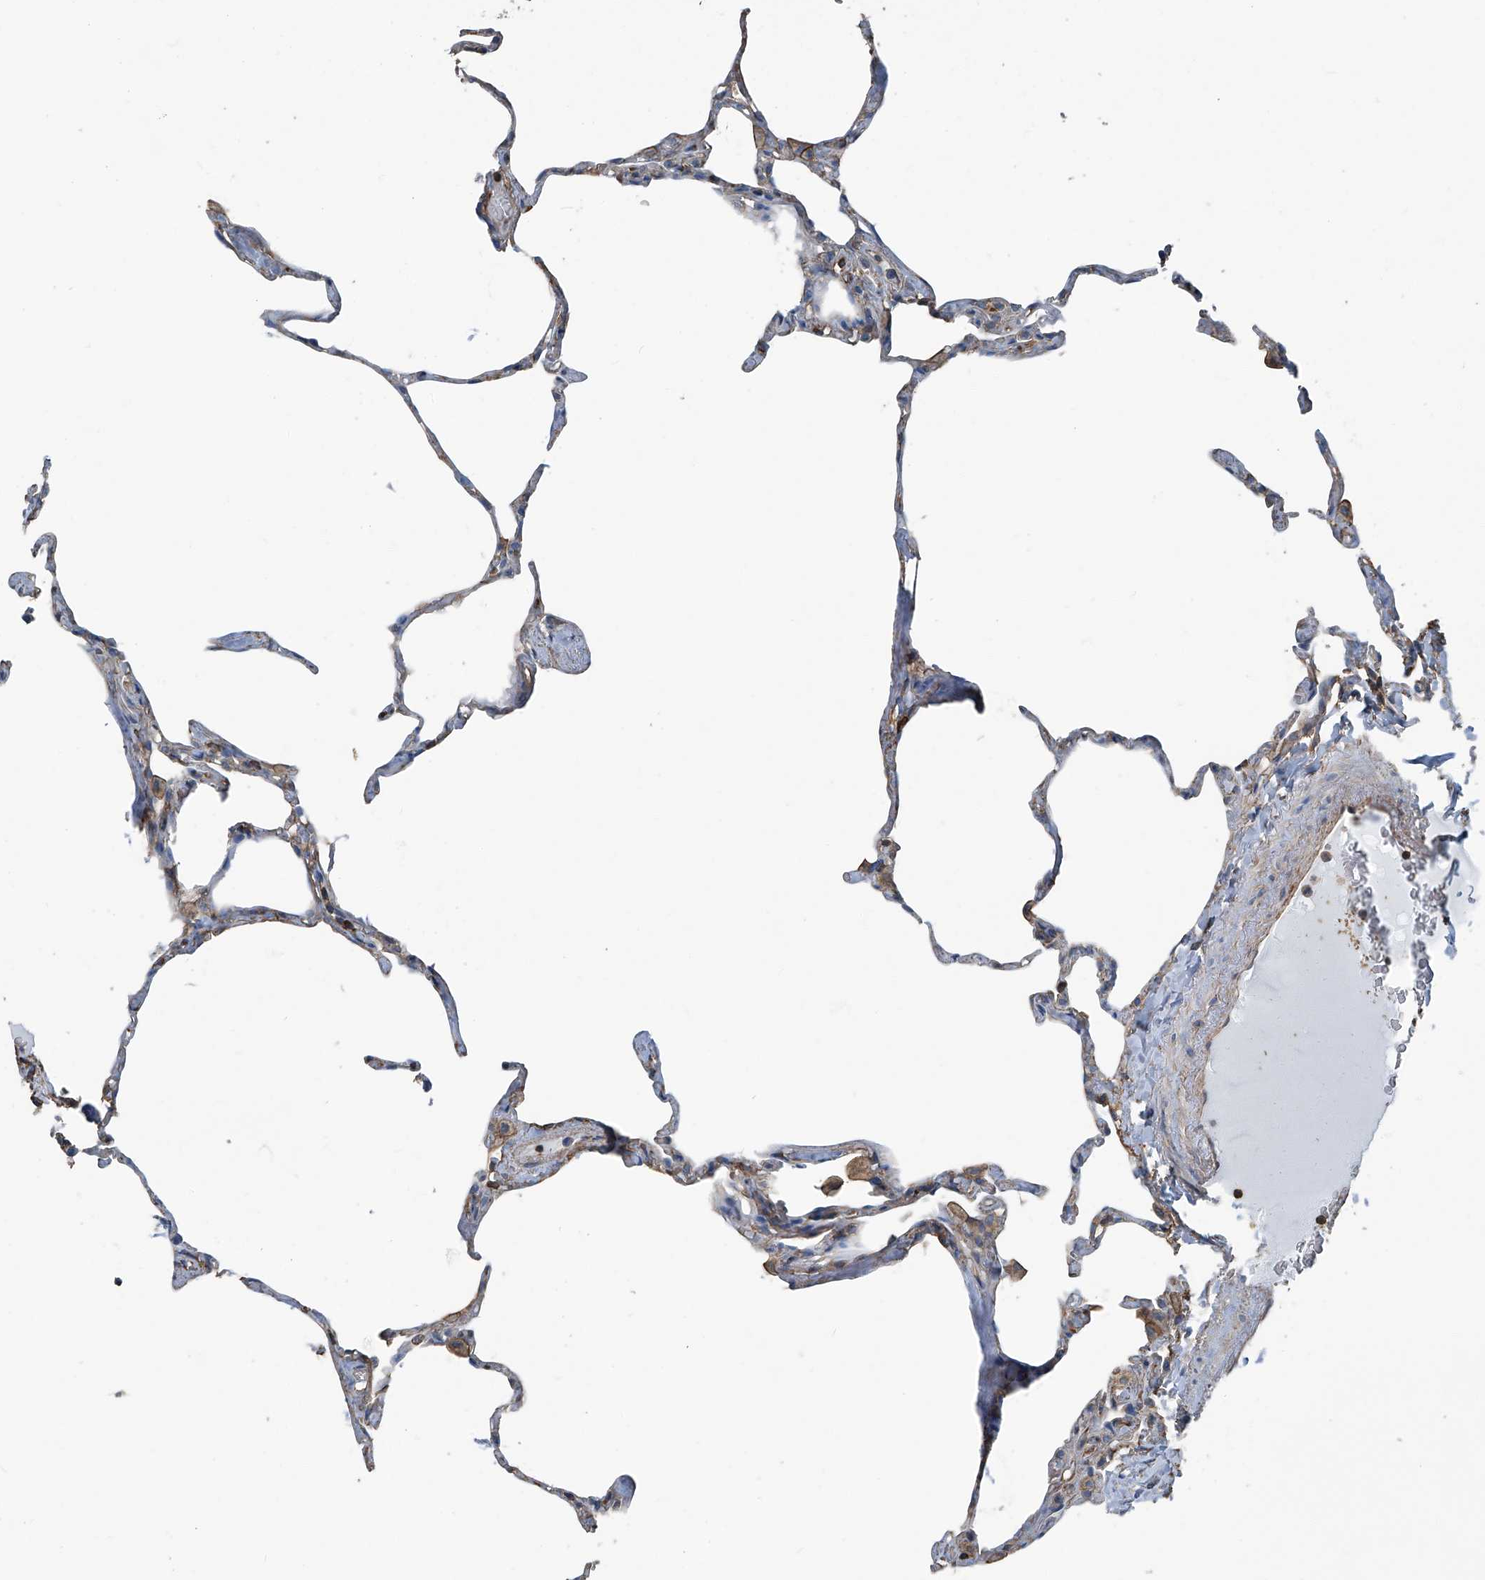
{"staining": {"intensity": "weak", "quantity": "<25%", "location": "cytoplasmic/membranous"}, "tissue": "lung", "cell_type": "Alveolar cells", "image_type": "normal", "snomed": [{"axis": "morphology", "description": "Normal tissue, NOS"}, {"axis": "topography", "description": "Lung"}], "caption": "Human lung stained for a protein using immunohistochemistry shows no positivity in alveolar cells.", "gene": "SEPTIN7", "patient": {"sex": "male", "age": 65}}